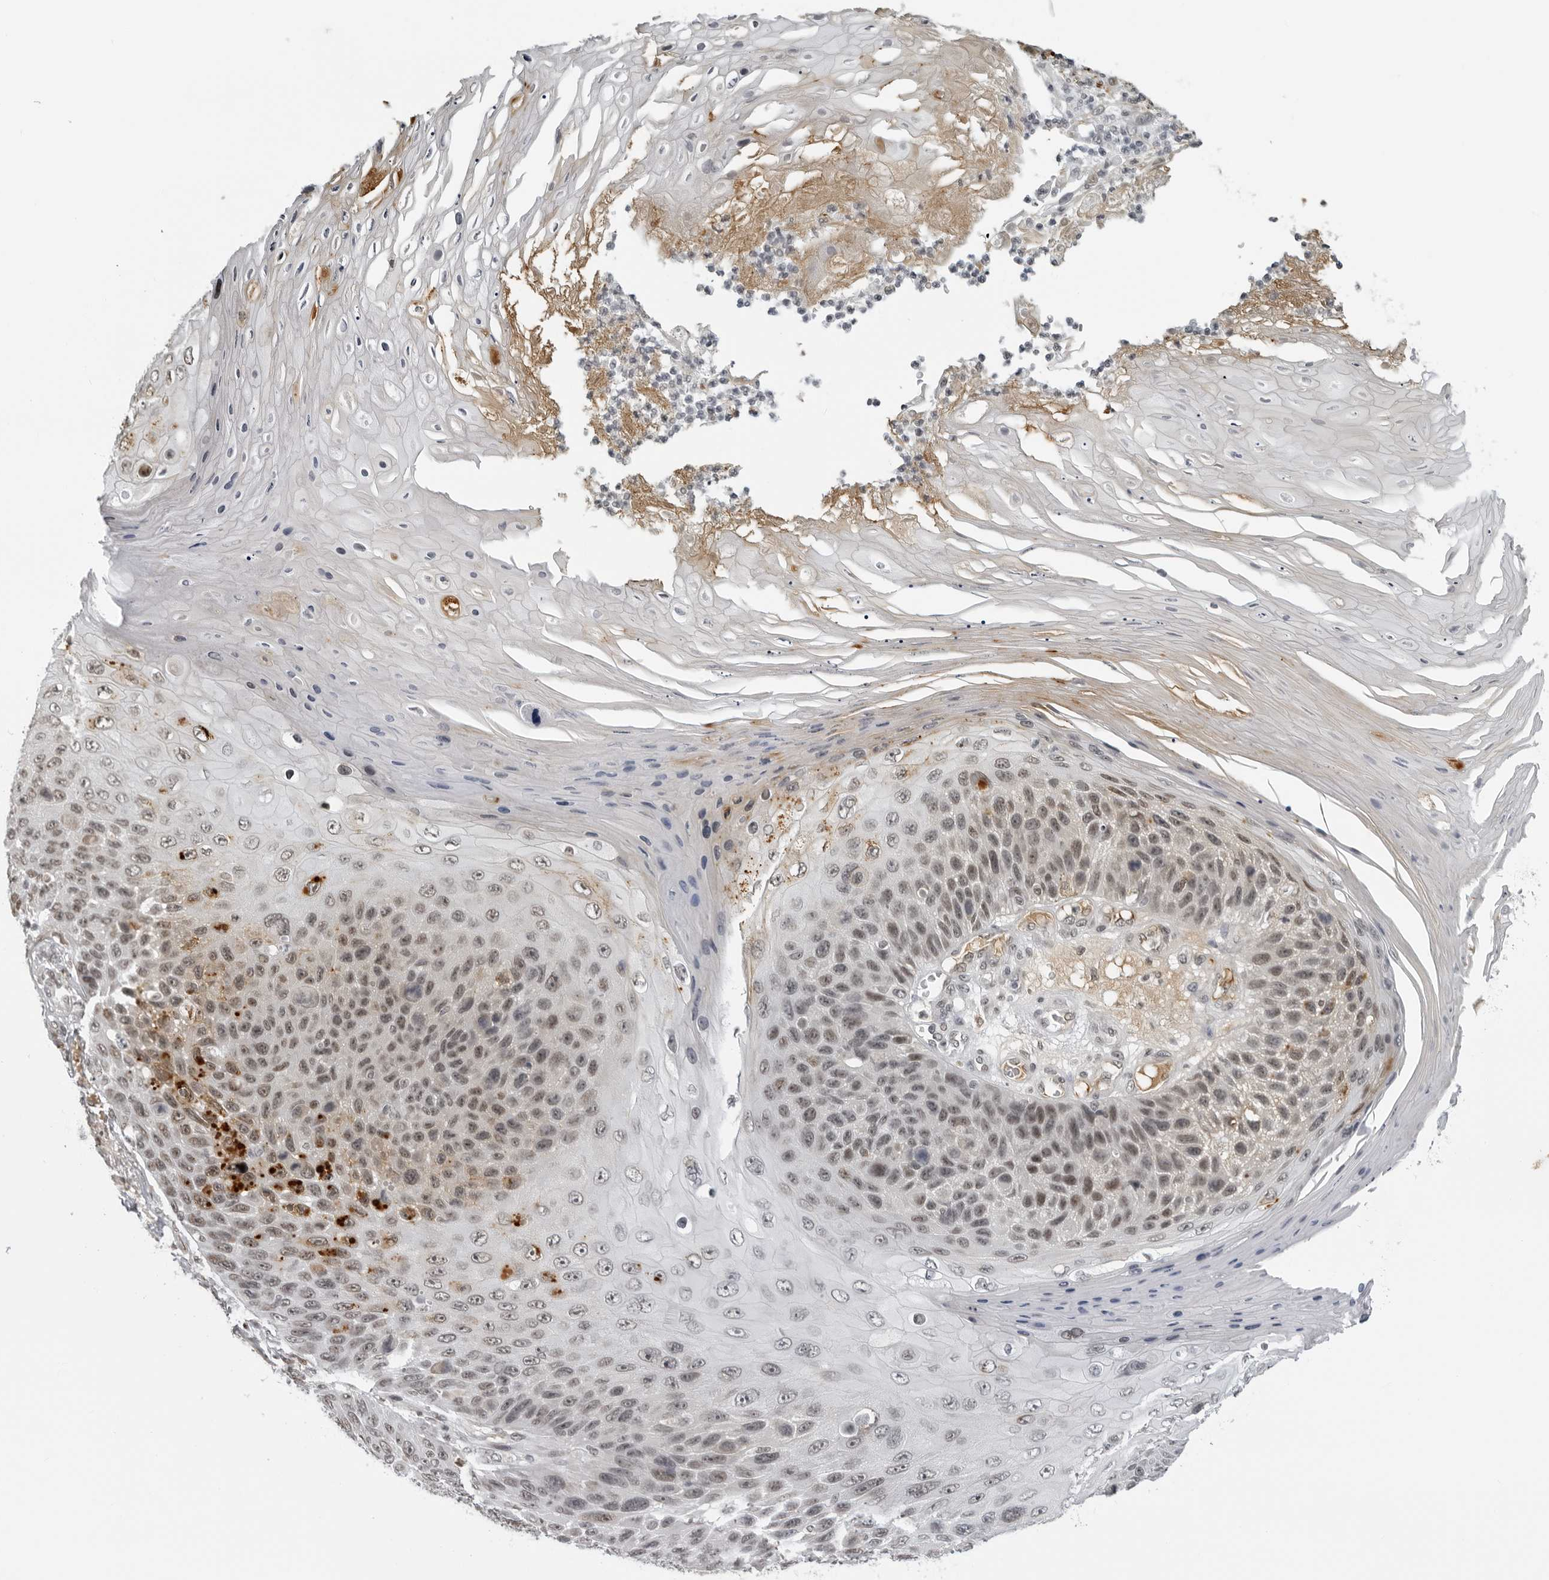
{"staining": {"intensity": "weak", "quantity": "25%-75%", "location": "nuclear"}, "tissue": "skin cancer", "cell_type": "Tumor cells", "image_type": "cancer", "snomed": [{"axis": "morphology", "description": "Squamous cell carcinoma, NOS"}, {"axis": "topography", "description": "Skin"}], "caption": "This histopathology image displays IHC staining of skin cancer (squamous cell carcinoma), with low weak nuclear positivity in about 25%-75% of tumor cells.", "gene": "MAF", "patient": {"sex": "female", "age": 88}}